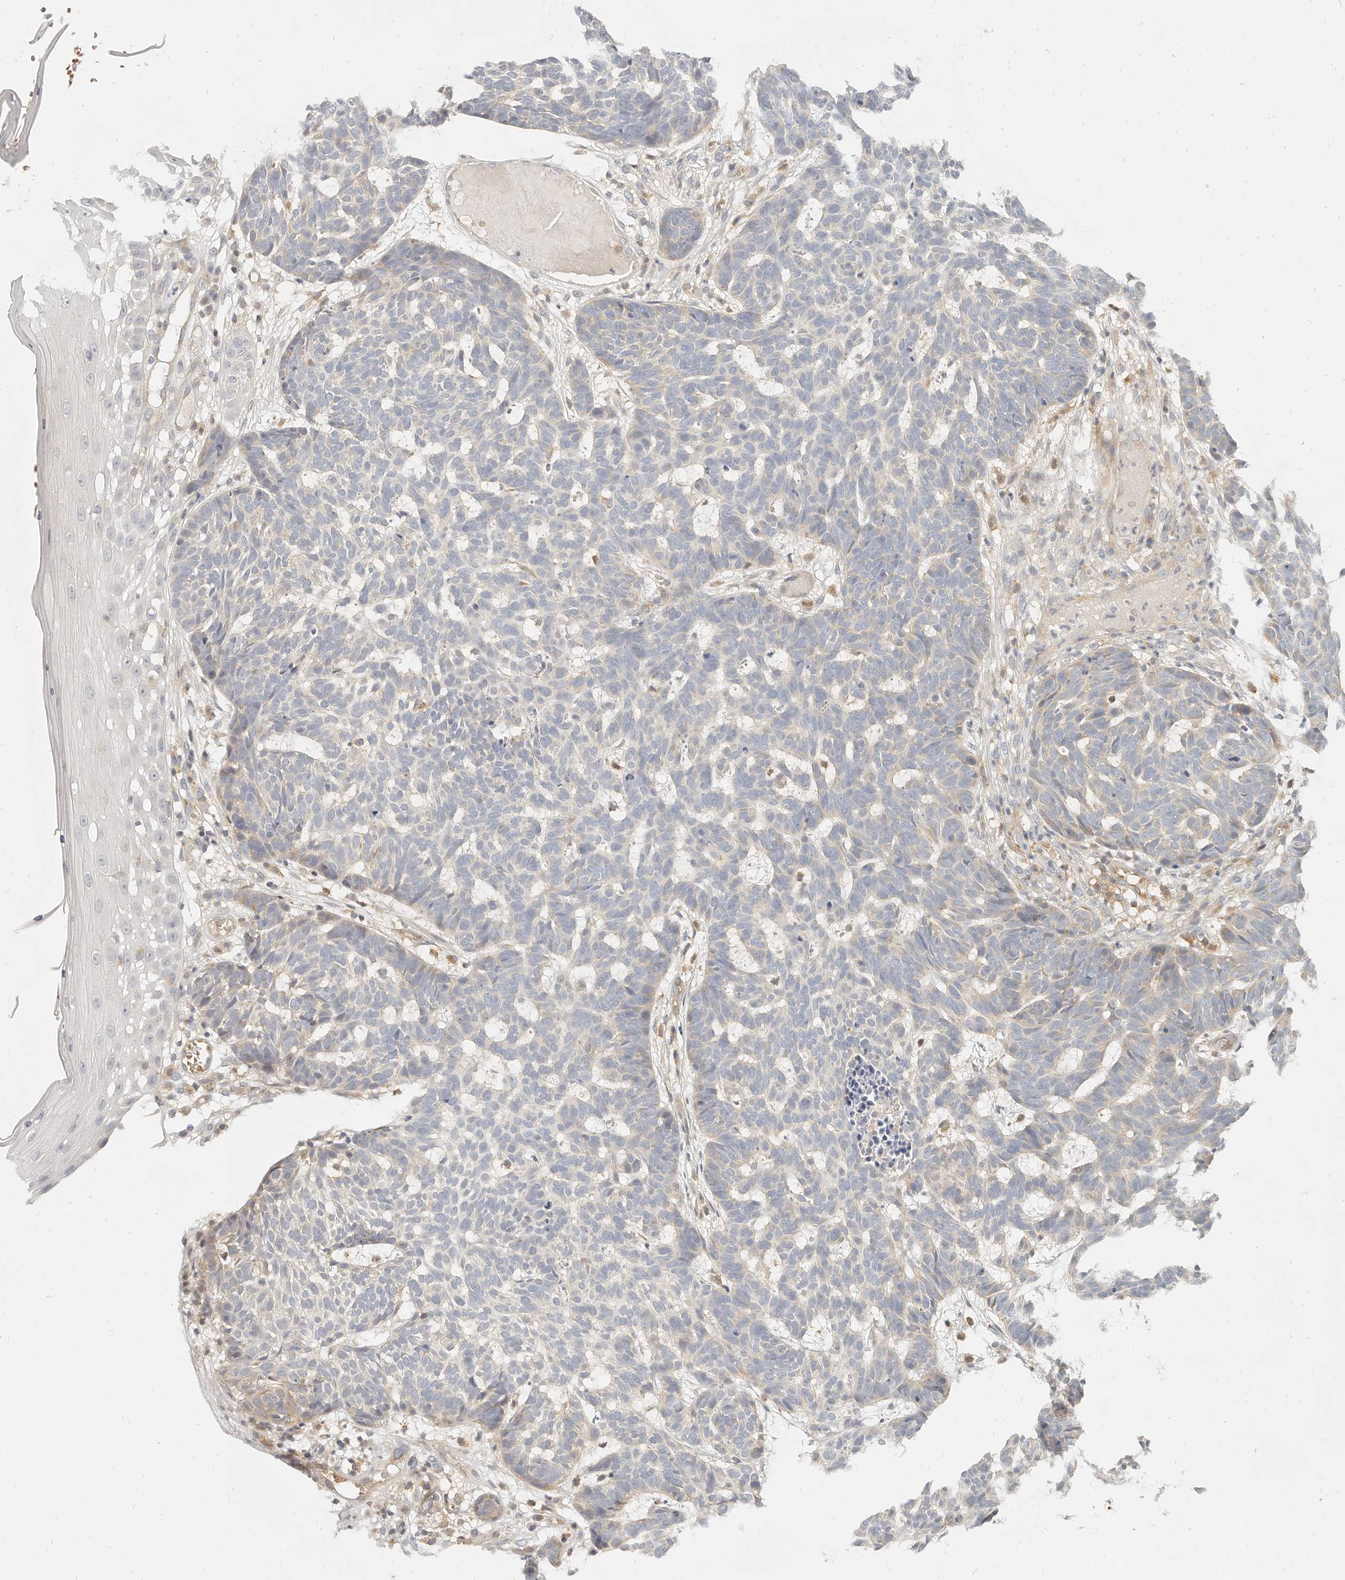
{"staining": {"intensity": "negative", "quantity": "none", "location": "none"}, "tissue": "skin cancer", "cell_type": "Tumor cells", "image_type": "cancer", "snomed": [{"axis": "morphology", "description": "Basal cell carcinoma"}, {"axis": "topography", "description": "Skin"}], "caption": "DAB (3,3'-diaminobenzidine) immunohistochemical staining of human skin cancer (basal cell carcinoma) shows no significant positivity in tumor cells.", "gene": "LTB4R2", "patient": {"sex": "male", "age": 85}}